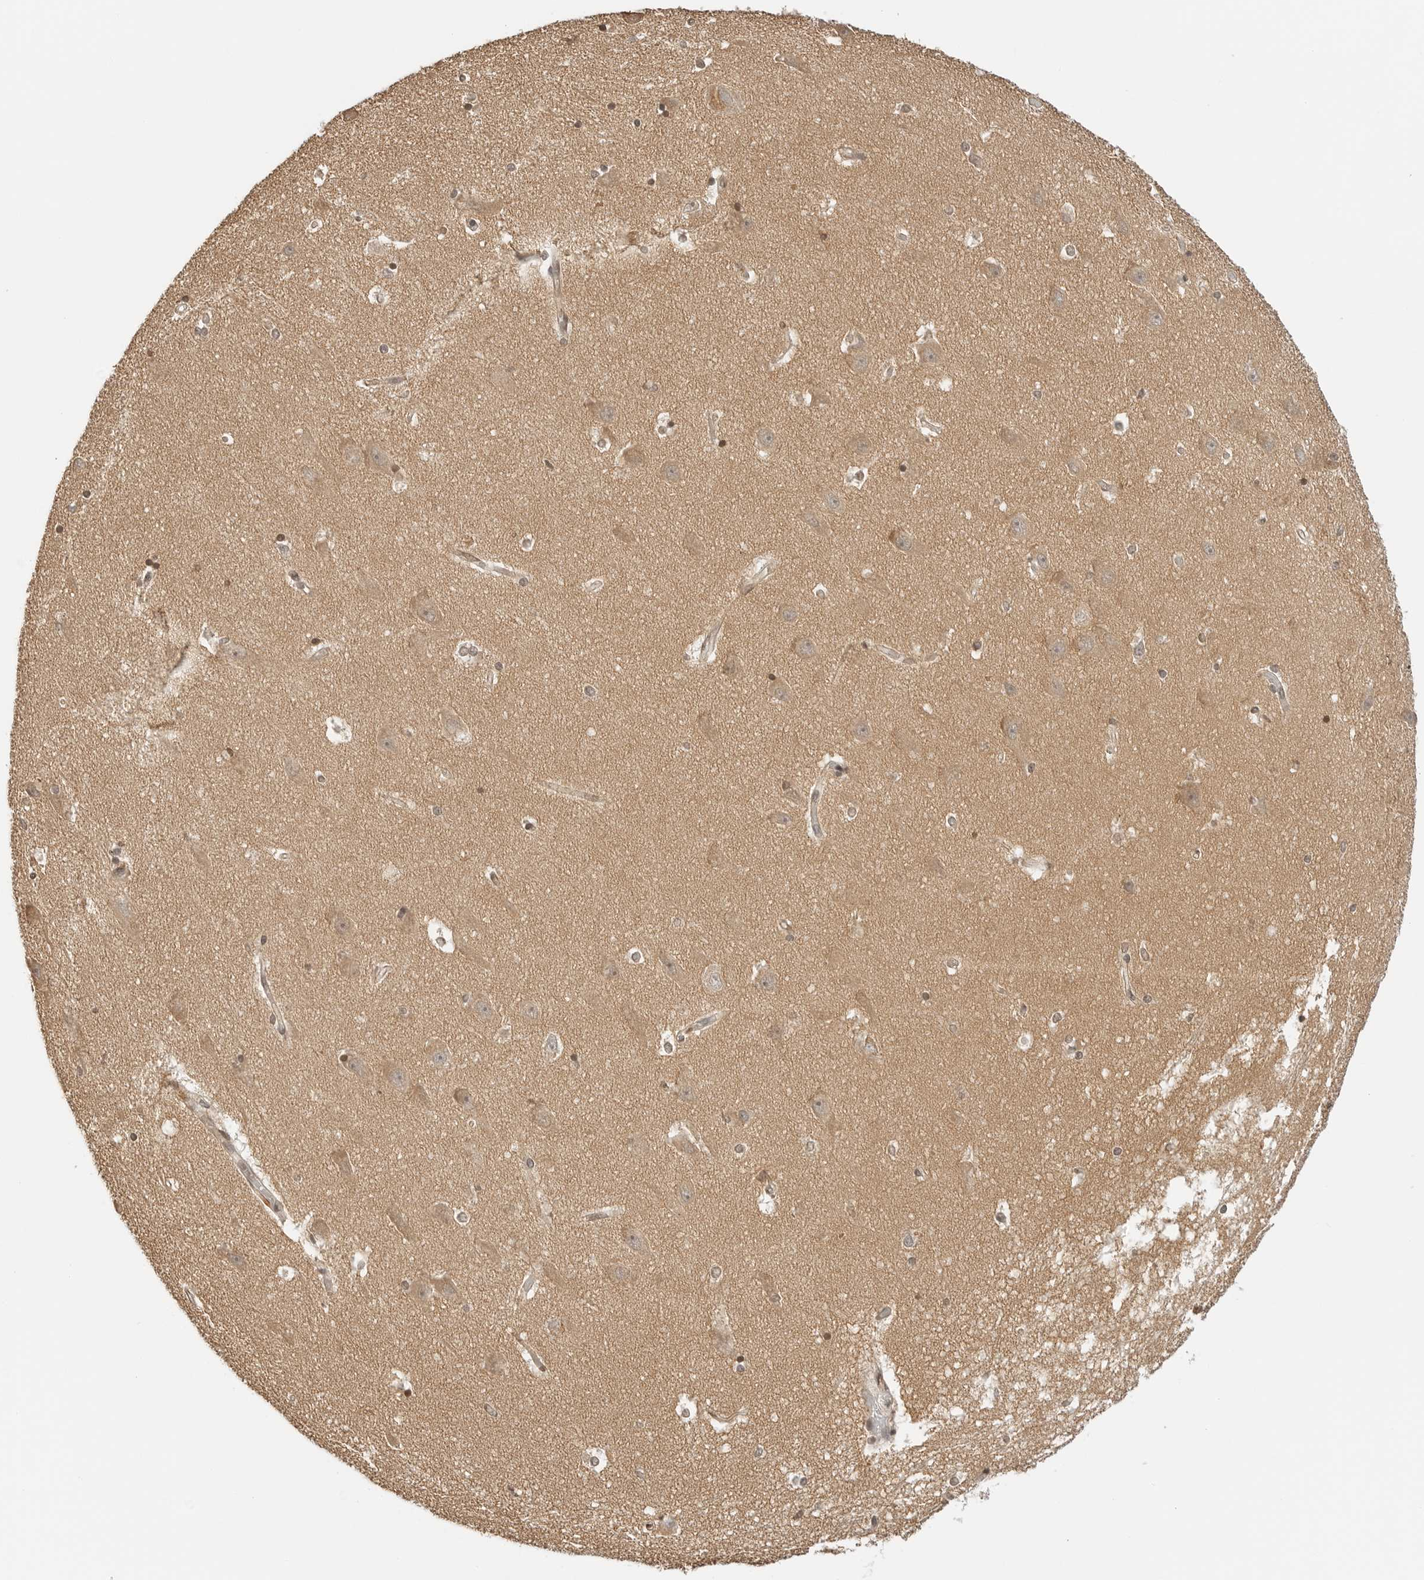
{"staining": {"intensity": "moderate", "quantity": ">75%", "location": "cytoplasmic/membranous,nuclear"}, "tissue": "hippocampus", "cell_type": "Glial cells", "image_type": "normal", "snomed": [{"axis": "morphology", "description": "Normal tissue, NOS"}, {"axis": "topography", "description": "Hippocampus"}], "caption": "Moderate cytoplasmic/membranous,nuclear staining is appreciated in about >75% of glial cells in benign hippocampus.", "gene": "POLH", "patient": {"sex": "male", "age": 45}}